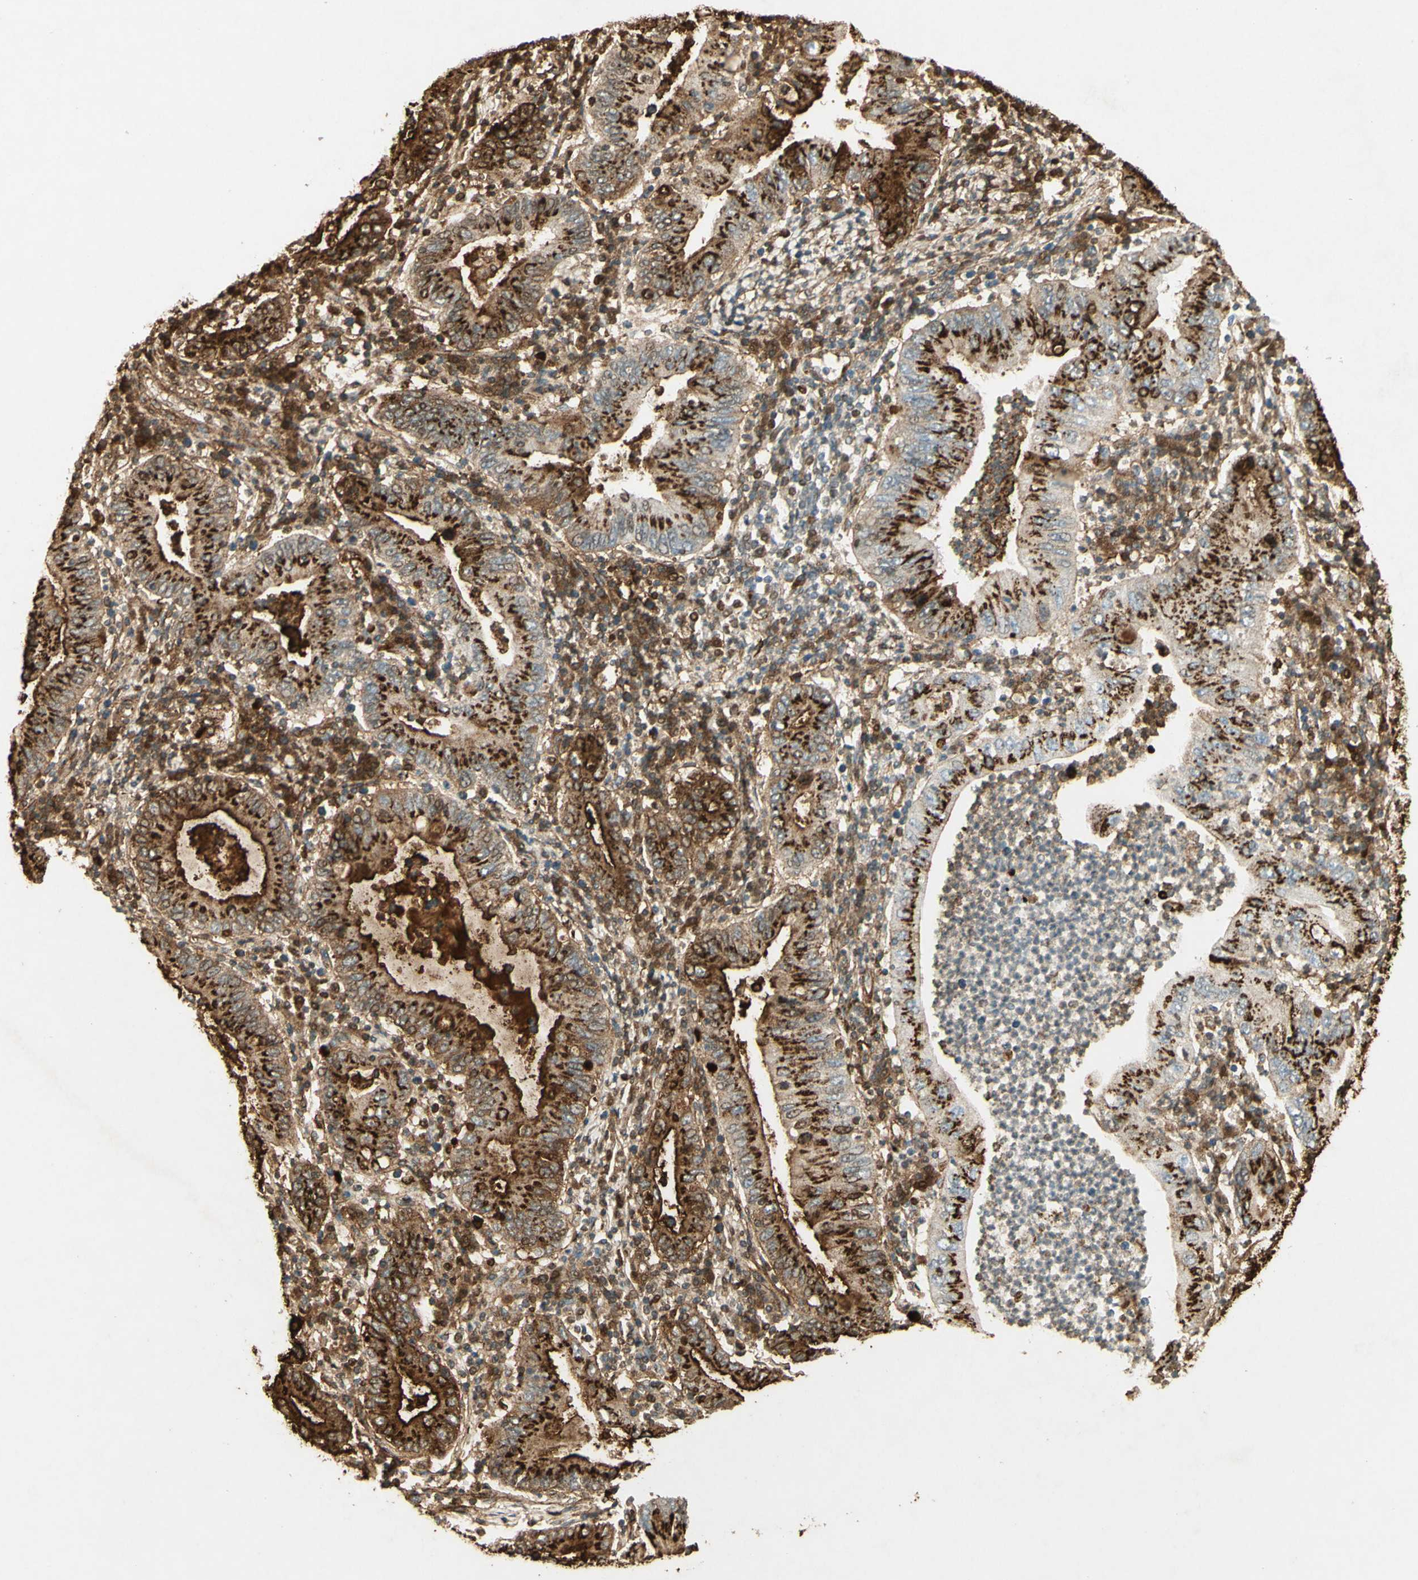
{"staining": {"intensity": "strong", "quantity": ">75%", "location": "cytoplasmic/membranous,nuclear"}, "tissue": "stomach cancer", "cell_type": "Tumor cells", "image_type": "cancer", "snomed": [{"axis": "morphology", "description": "Normal tissue, NOS"}, {"axis": "morphology", "description": "Adenocarcinoma, NOS"}, {"axis": "topography", "description": "Esophagus"}, {"axis": "topography", "description": "Stomach, upper"}, {"axis": "topography", "description": "Peripheral nerve tissue"}], "caption": "A micrograph showing strong cytoplasmic/membranous and nuclear positivity in about >75% of tumor cells in stomach adenocarcinoma, as visualized by brown immunohistochemical staining.", "gene": "TNN", "patient": {"sex": "male", "age": 62}}